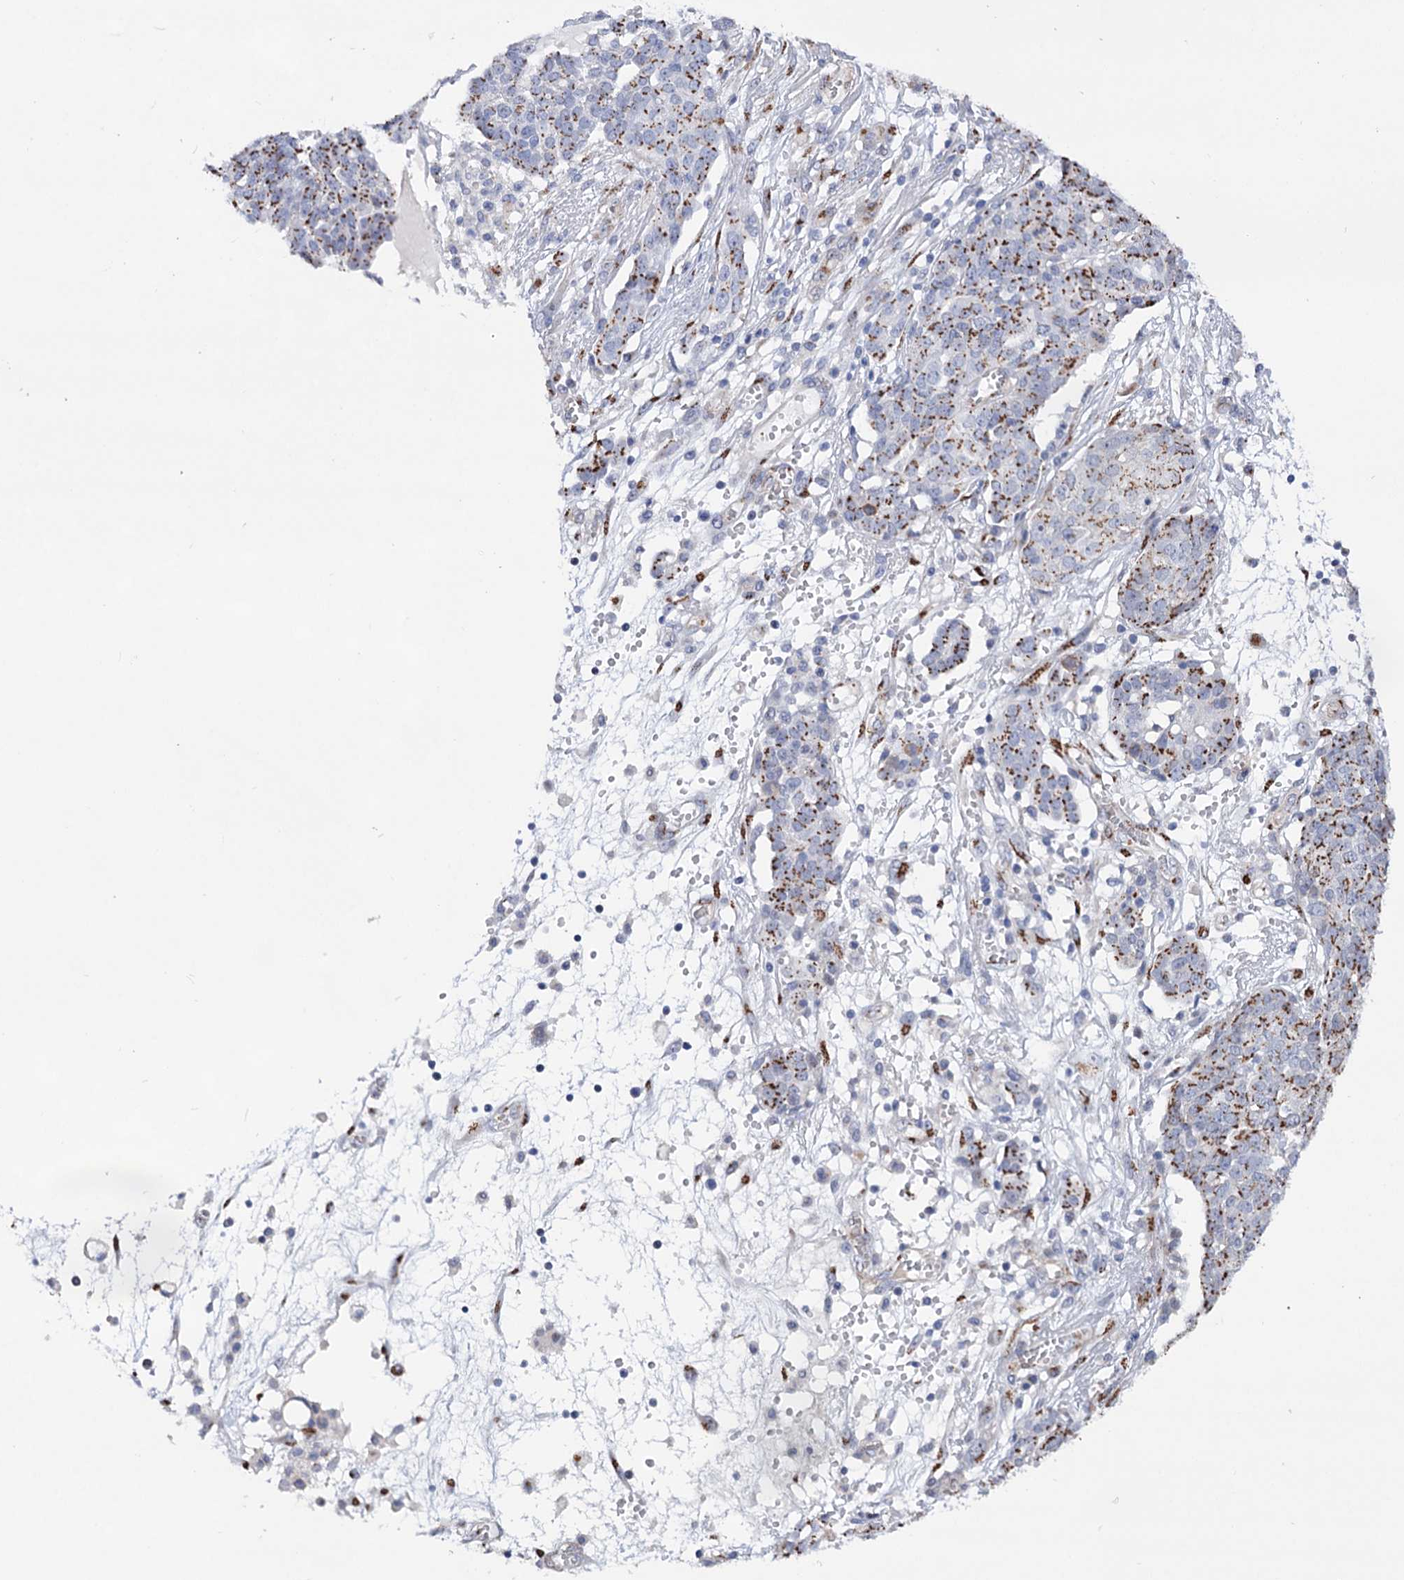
{"staining": {"intensity": "moderate", "quantity": ">75%", "location": "cytoplasmic/membranous"}, "tissue": "ovarian cancer", "cell_type": "Tumor cells", "image_type": "cancer", "snomed": [{"axis": "morphology", "description": "Cystadenocarcinoma, serous, NOS"}, {"axis": "topography", "description": "Soft tissue"}, {"axis": "topography", "description": "Ovary"}], "caption": "There is medium levels of moderate cytoplasmic/membranous expression in tumor cells of ovarian cancer (serous cystadenocarcinoma), as demonstrated by immunohistochemical staining (brown color).", "gene": "C11orf96", "patient": {"sex": "female", "age": 57}}